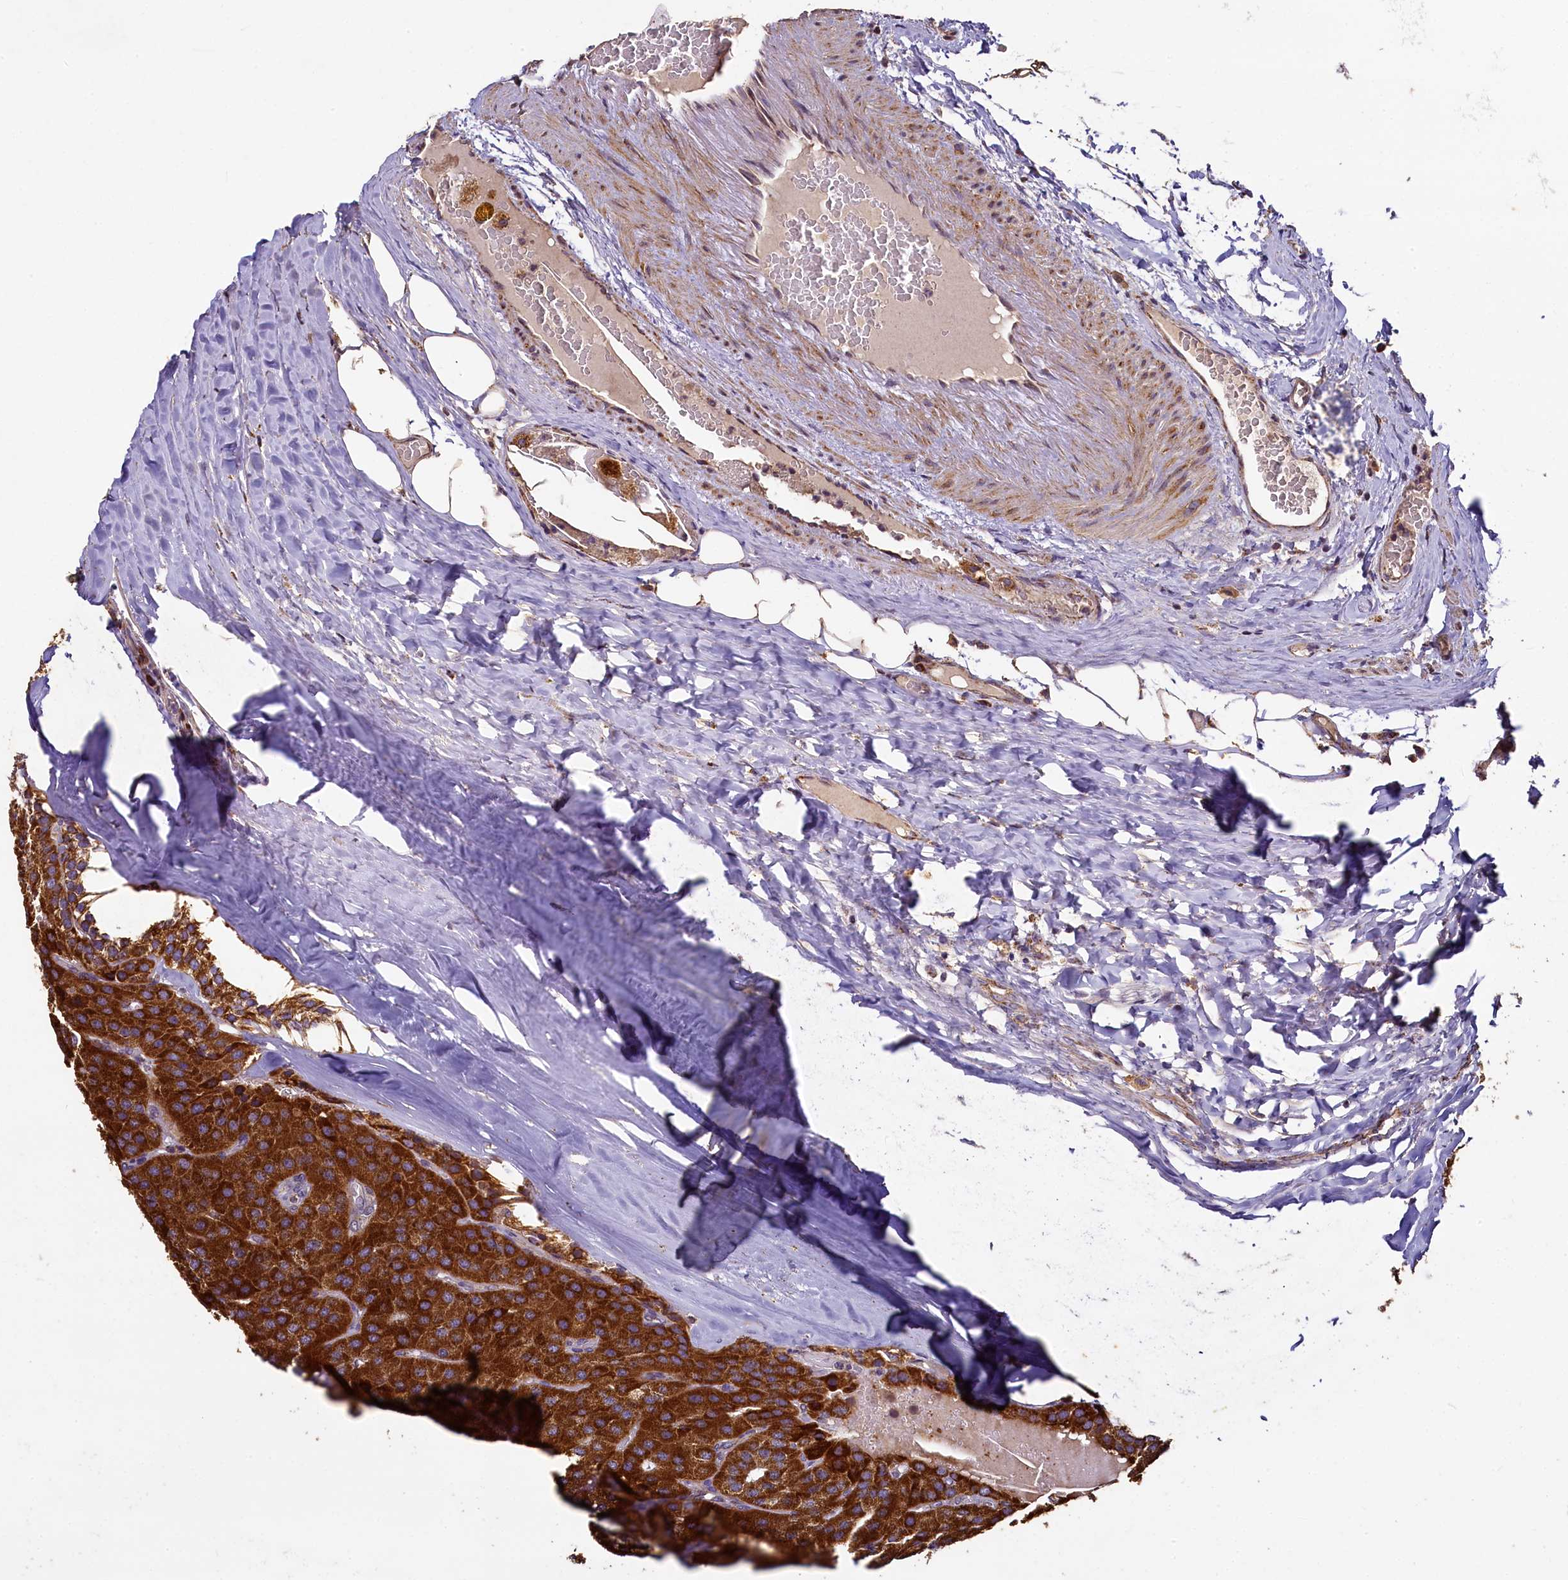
{"staining": {"intensity": "strong", "quantity": ">75%", "location": "cytoplasmic/membranous"}, "tissue": "parathyroid gland", "cell_type": "Glandular cells", "image_type": "normal", "snomed": [{"axis": "morphology", "description": "Normal tissue, NOS"}, {"axis": "morphology", "description": "Adenoma, NOS"}, {"axis": "topography", "description": "Parathyroid gland"}], "caption": "Immunohistochemical staining of normal parathyroid gland shows >75% levels of strong cytoplasmic/membranous protein positivity in approximately >75% of glandular cells. The staining was performed using DAB to visualize the protein expression in brown, while the nuclei were stained in blue with hematoxylin (Magnification: 20x).", "gene": "COQ9", "patient": {"sex": "female", "age": 86}}